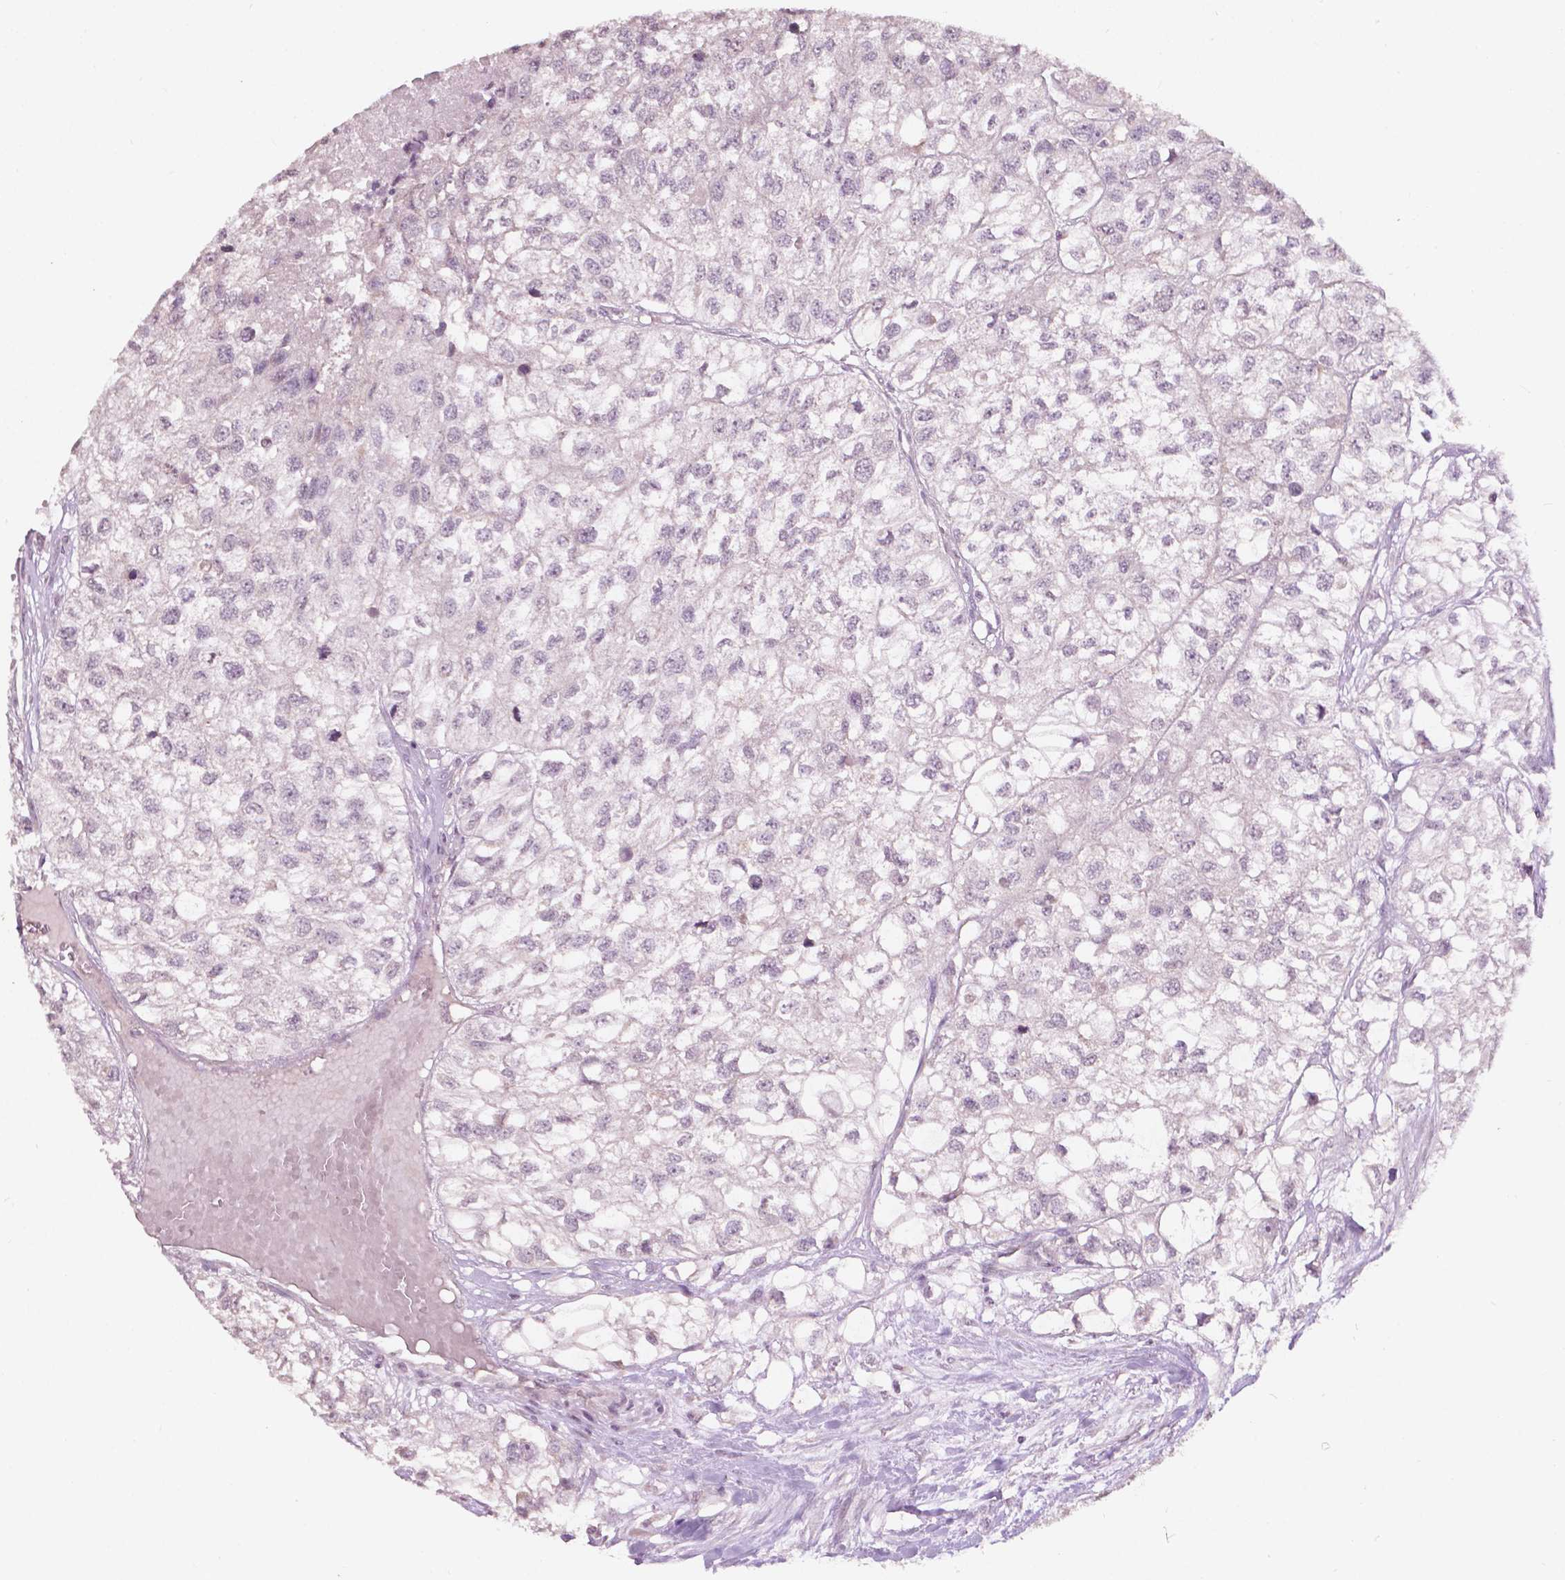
{"staining": {"intensity": "negative", "quantity": "none", "location": "none"}, "tissue": "renal cancer", "cell_type": "Tumor cells", "image_type": "cancer", "snomed": [{"axis": "morphology", "description": "Adenocarcinoma, NOS"}, {"axis": "topography", "description": "Kidney"}], "caption": "IHC micrograph of human renal cancer stained for a protein (brown), which reveals no expression in tumor cells.", "gene": "NOS1AP", "patient": {"sex": "male", "age": 56}}